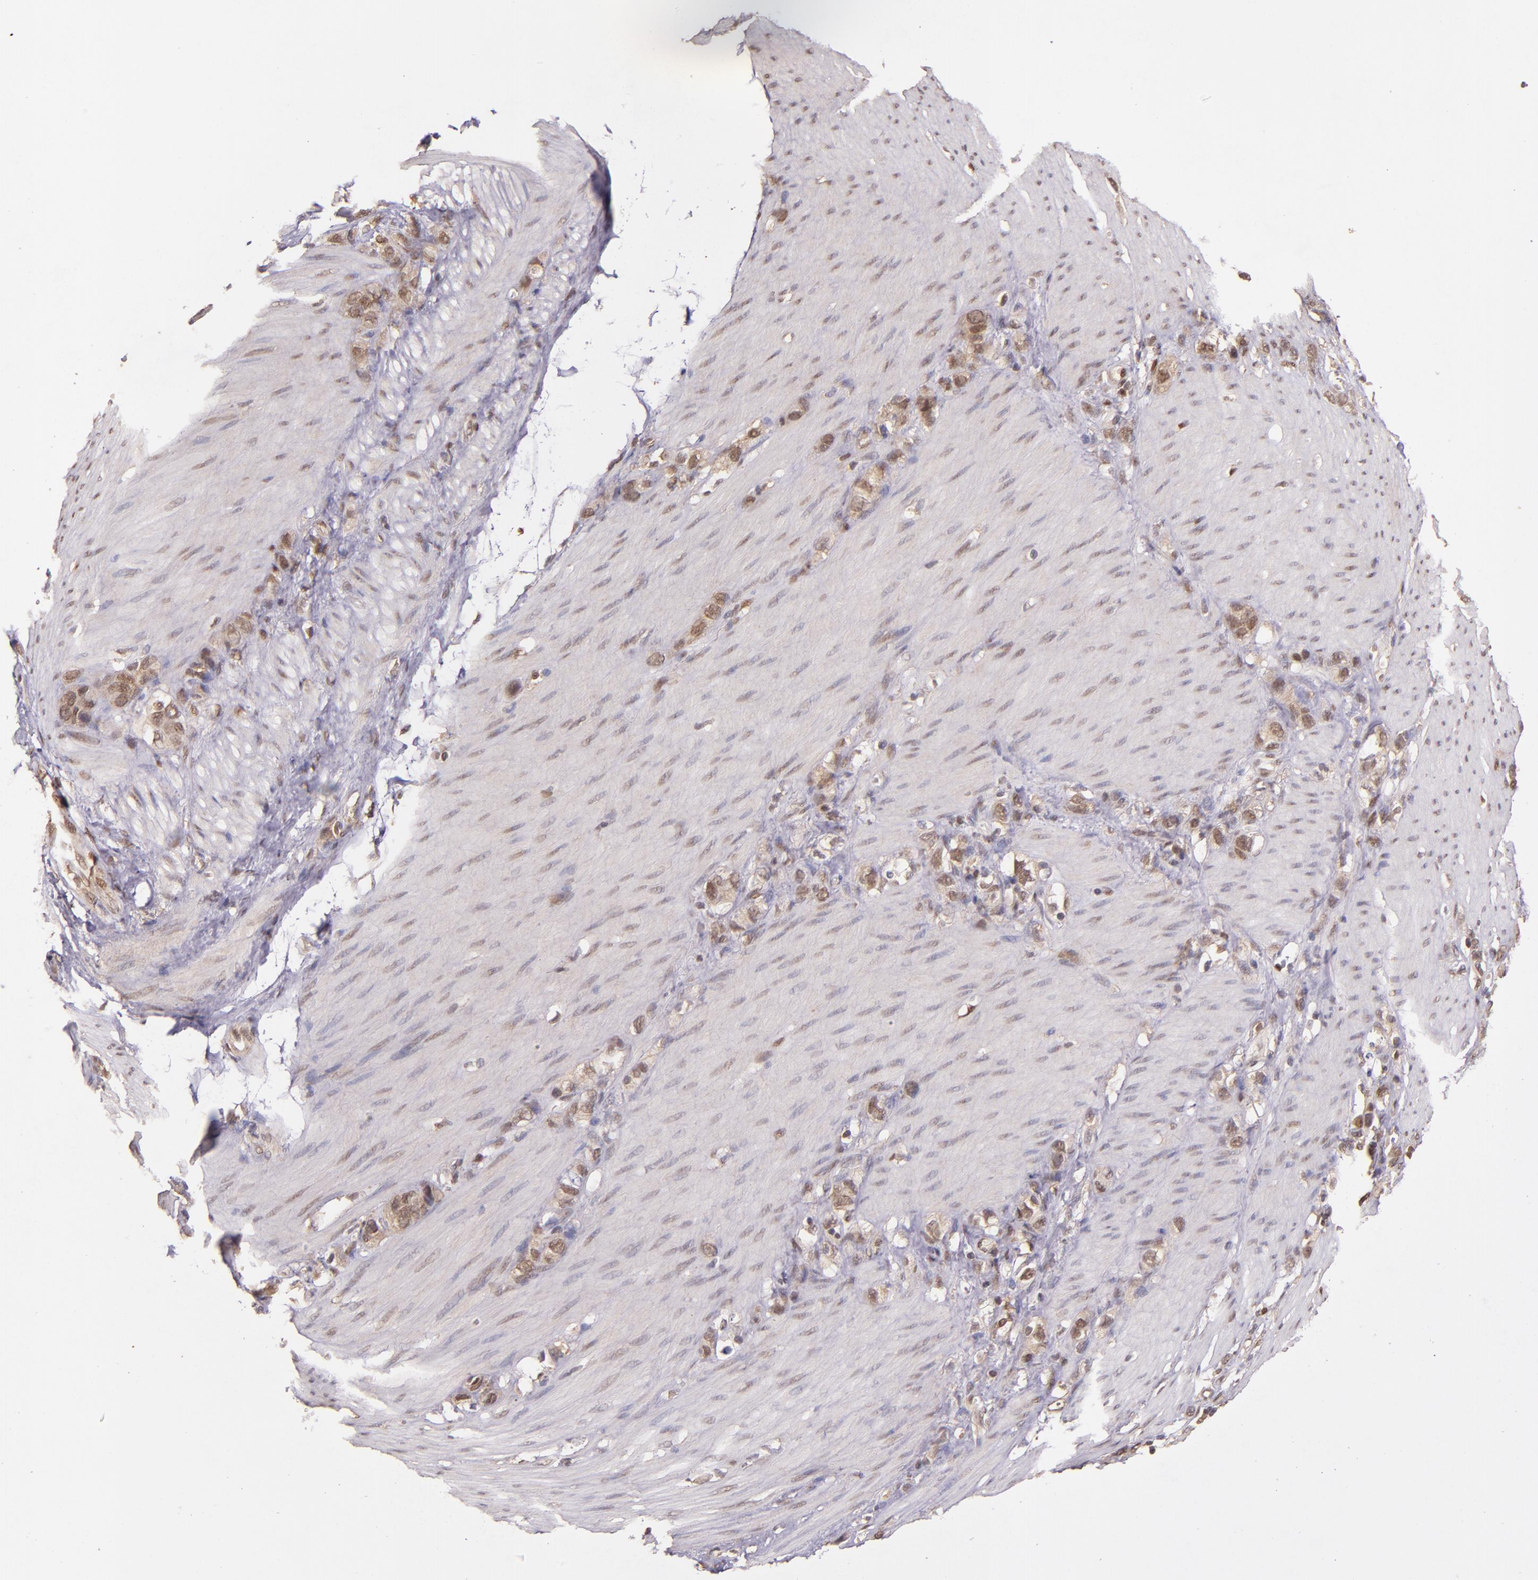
{"staining": {"intensity": "moderate", "quantity": ">75%", "location": "cytoplasmic/membranous,nuclear"}, "tissue": "stomach cancer", "cell_type": "Tumor cells", "image_type": "cancer", "snomed": [{"axis": "morphology", "description": "Normal tissue, NOS"}, {"axis": "morphology", "description": "Adenocarcinoma, NOS"}, {"axis": "morphology", "description": "Adenocarcinoma, High grade"}, {"axis": "topography", "description": "Stomach, upper"}, {"axis": "topography", "description": "Stomach"}], "caption": "There is medium levels of moderate cytoplasmic/membranous and nuclear positivity in tumor cells of stomach cancer (adenocarcinoma (high-grade)), as demonstrated by immunohistochemical staining (brown color).", "gene": "STAT6", "patient": {"sex": "female", "age": 65}}